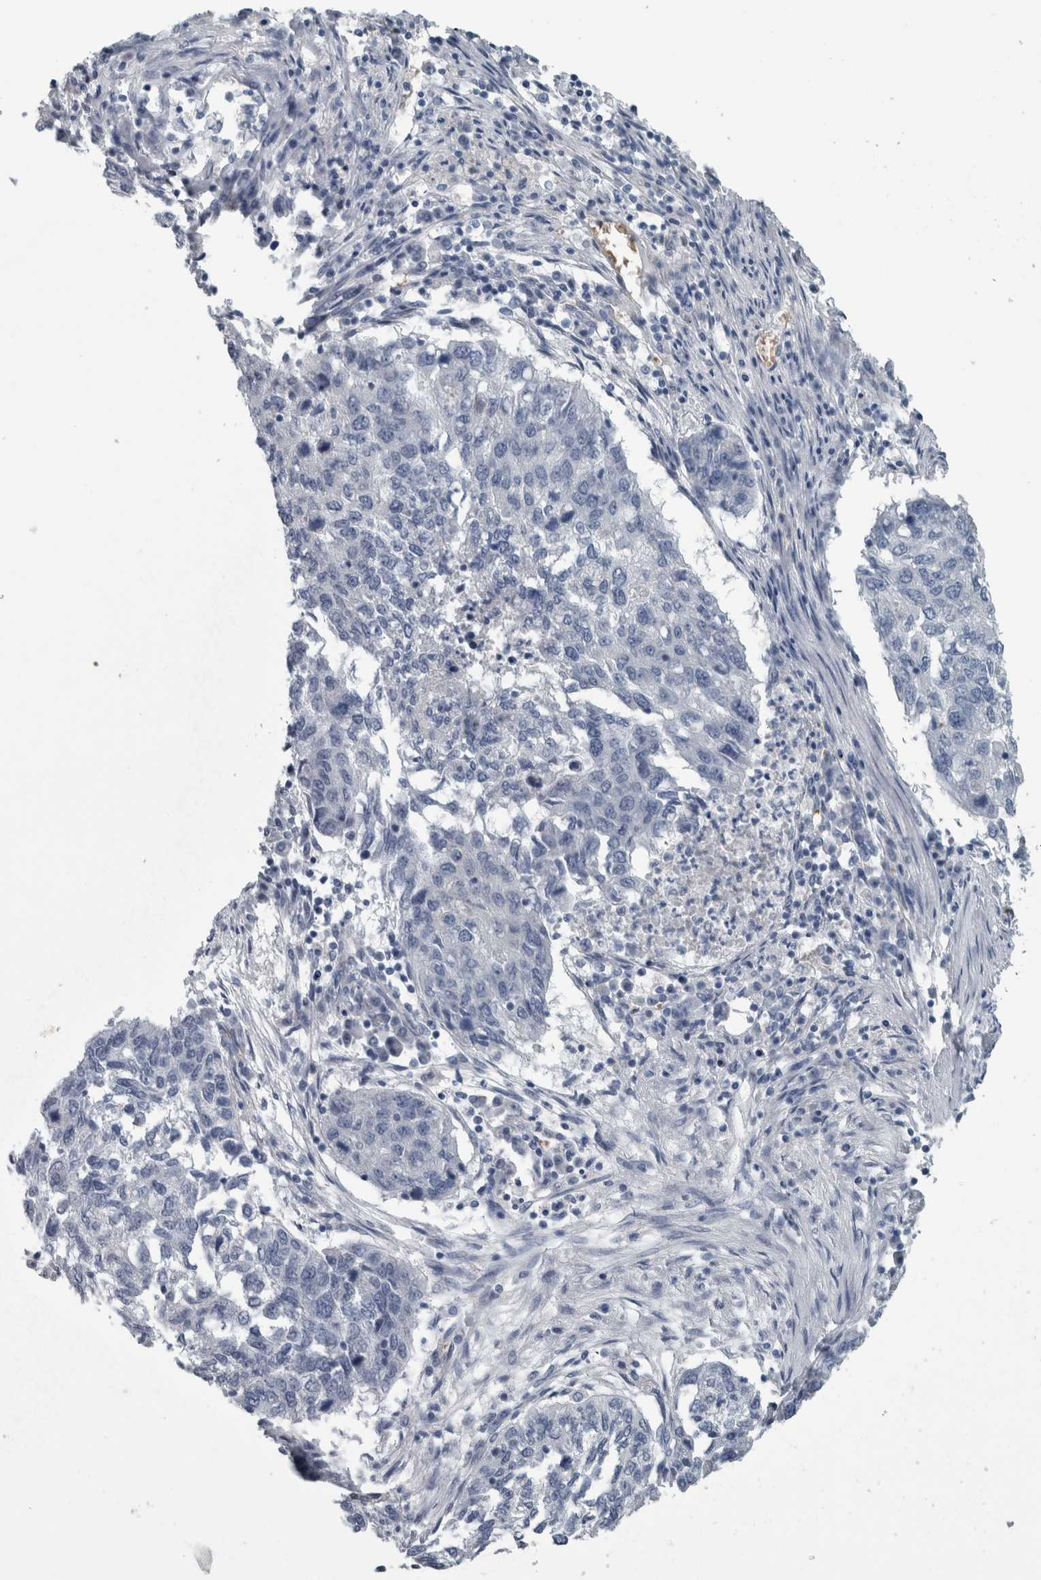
{"staining": {"intensity": "negative", "quantity": "none", "location": "none"}, "tissue": "lung cancer", "cell_type": "Tumor cells", "image_type": "cancer", "snomed": [{"axis": "morphology", "description": "Squamous cell carcinoma, NOS"}, {"axis": "topography", "description": "Lung"}], "caption": "High magnification brightfield microscopy of lung cancer (squamous cell carcinoma) stained with DAB (3,3'-diaminobenzidine) (brown) and counterstained with hematoxylin (blue): tumor cells show no significant staining.", "gene": "SH3GL2", "patient": {"sex": "female", "age": 63}}